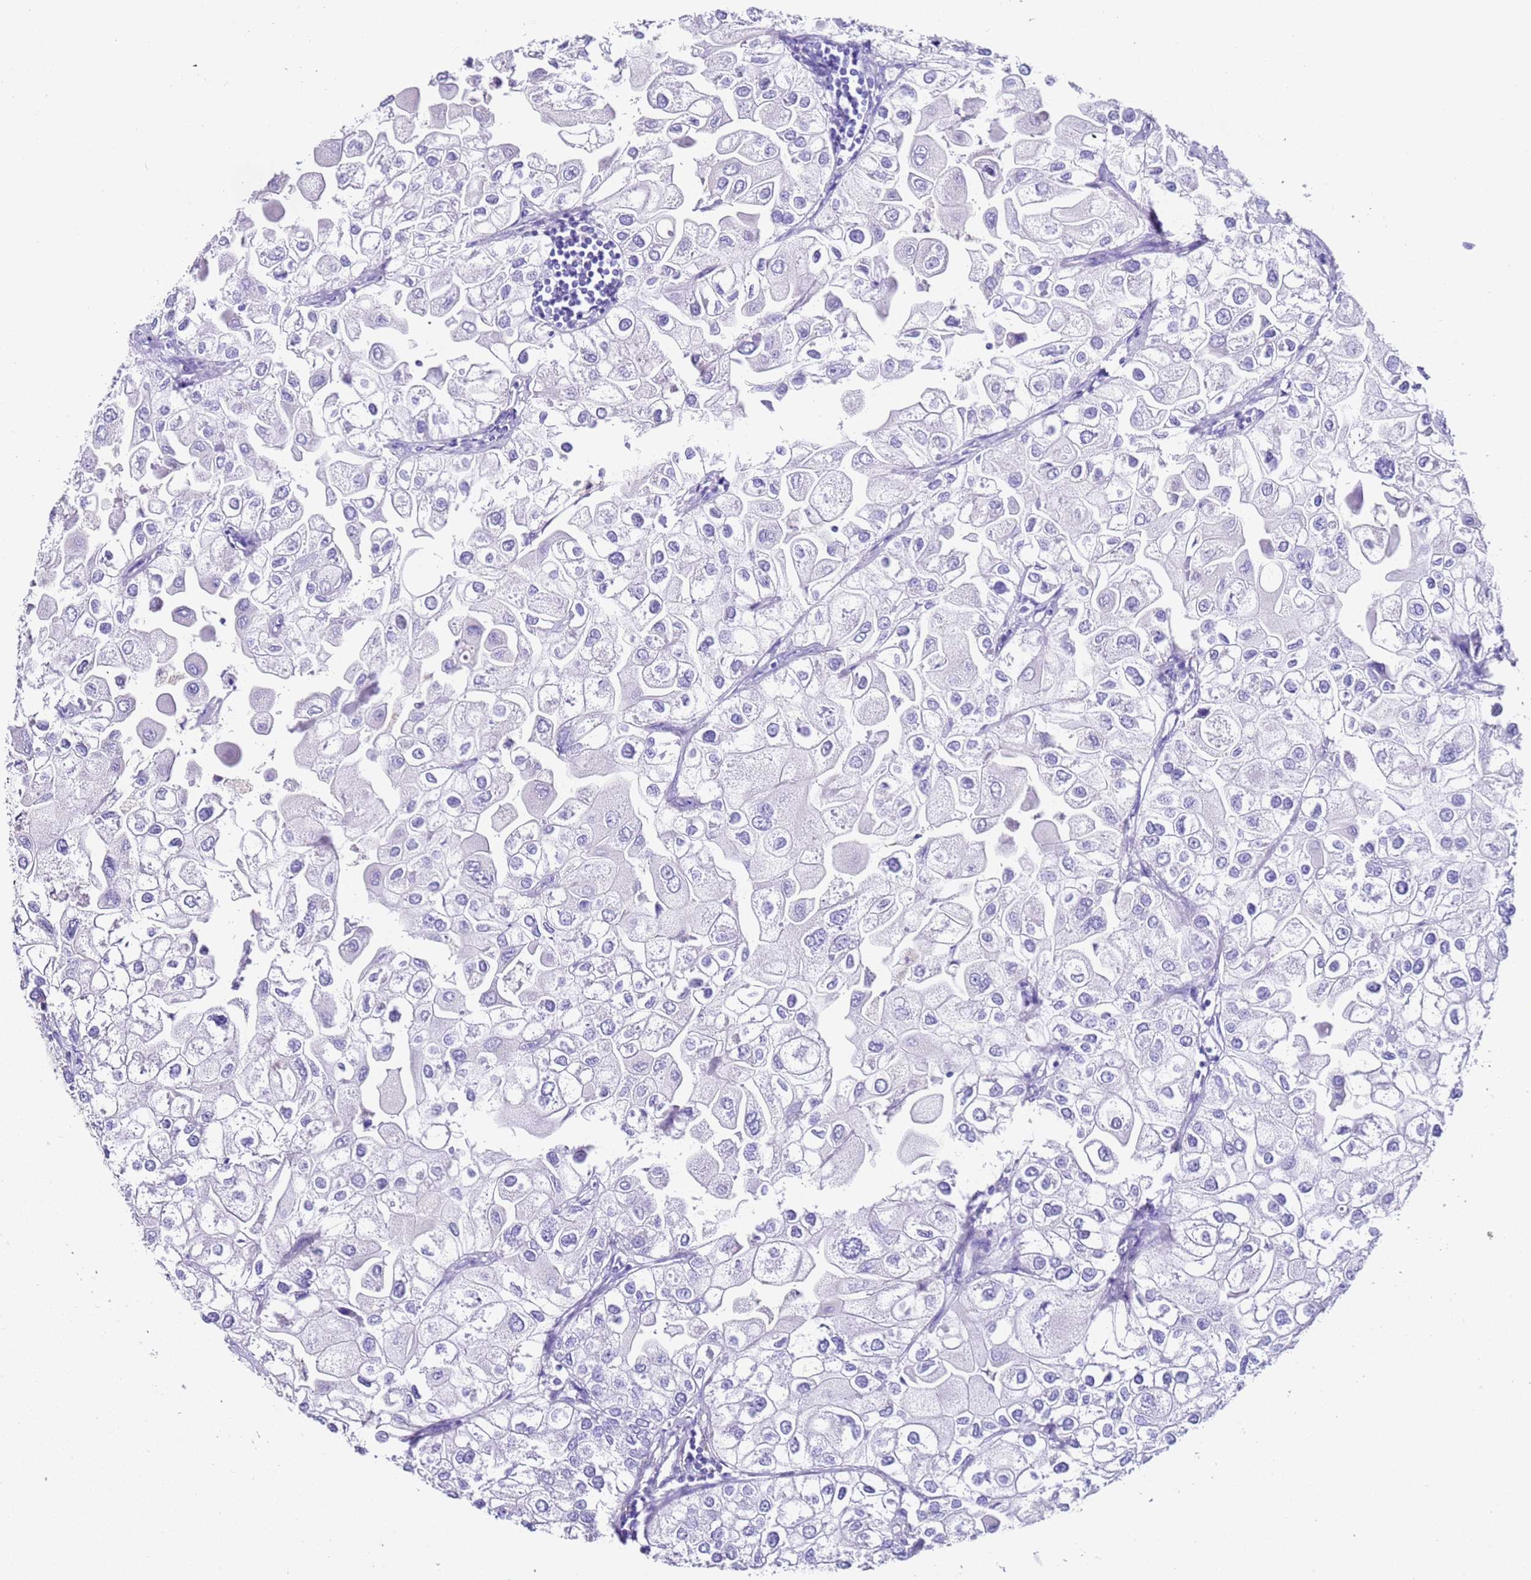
{"staining": {"intensity": "negative", "quantity": "none", "location": "none"}, "tissue": "urothelial cancer", "cell_type": "Tumor cells", "image_type": "cancer", "snomed": [{"axis": "morphology", "description": "Urothelial carcinoma, High grade"}, {"axis": "topography", "description": "Urinary bladder"}], "caption": "Tumor cells show no significant protein positivity in high-grade urothelial carcinoma.", "gene": "PTBP2", "patient": {"sex": "male", "age": 64}}